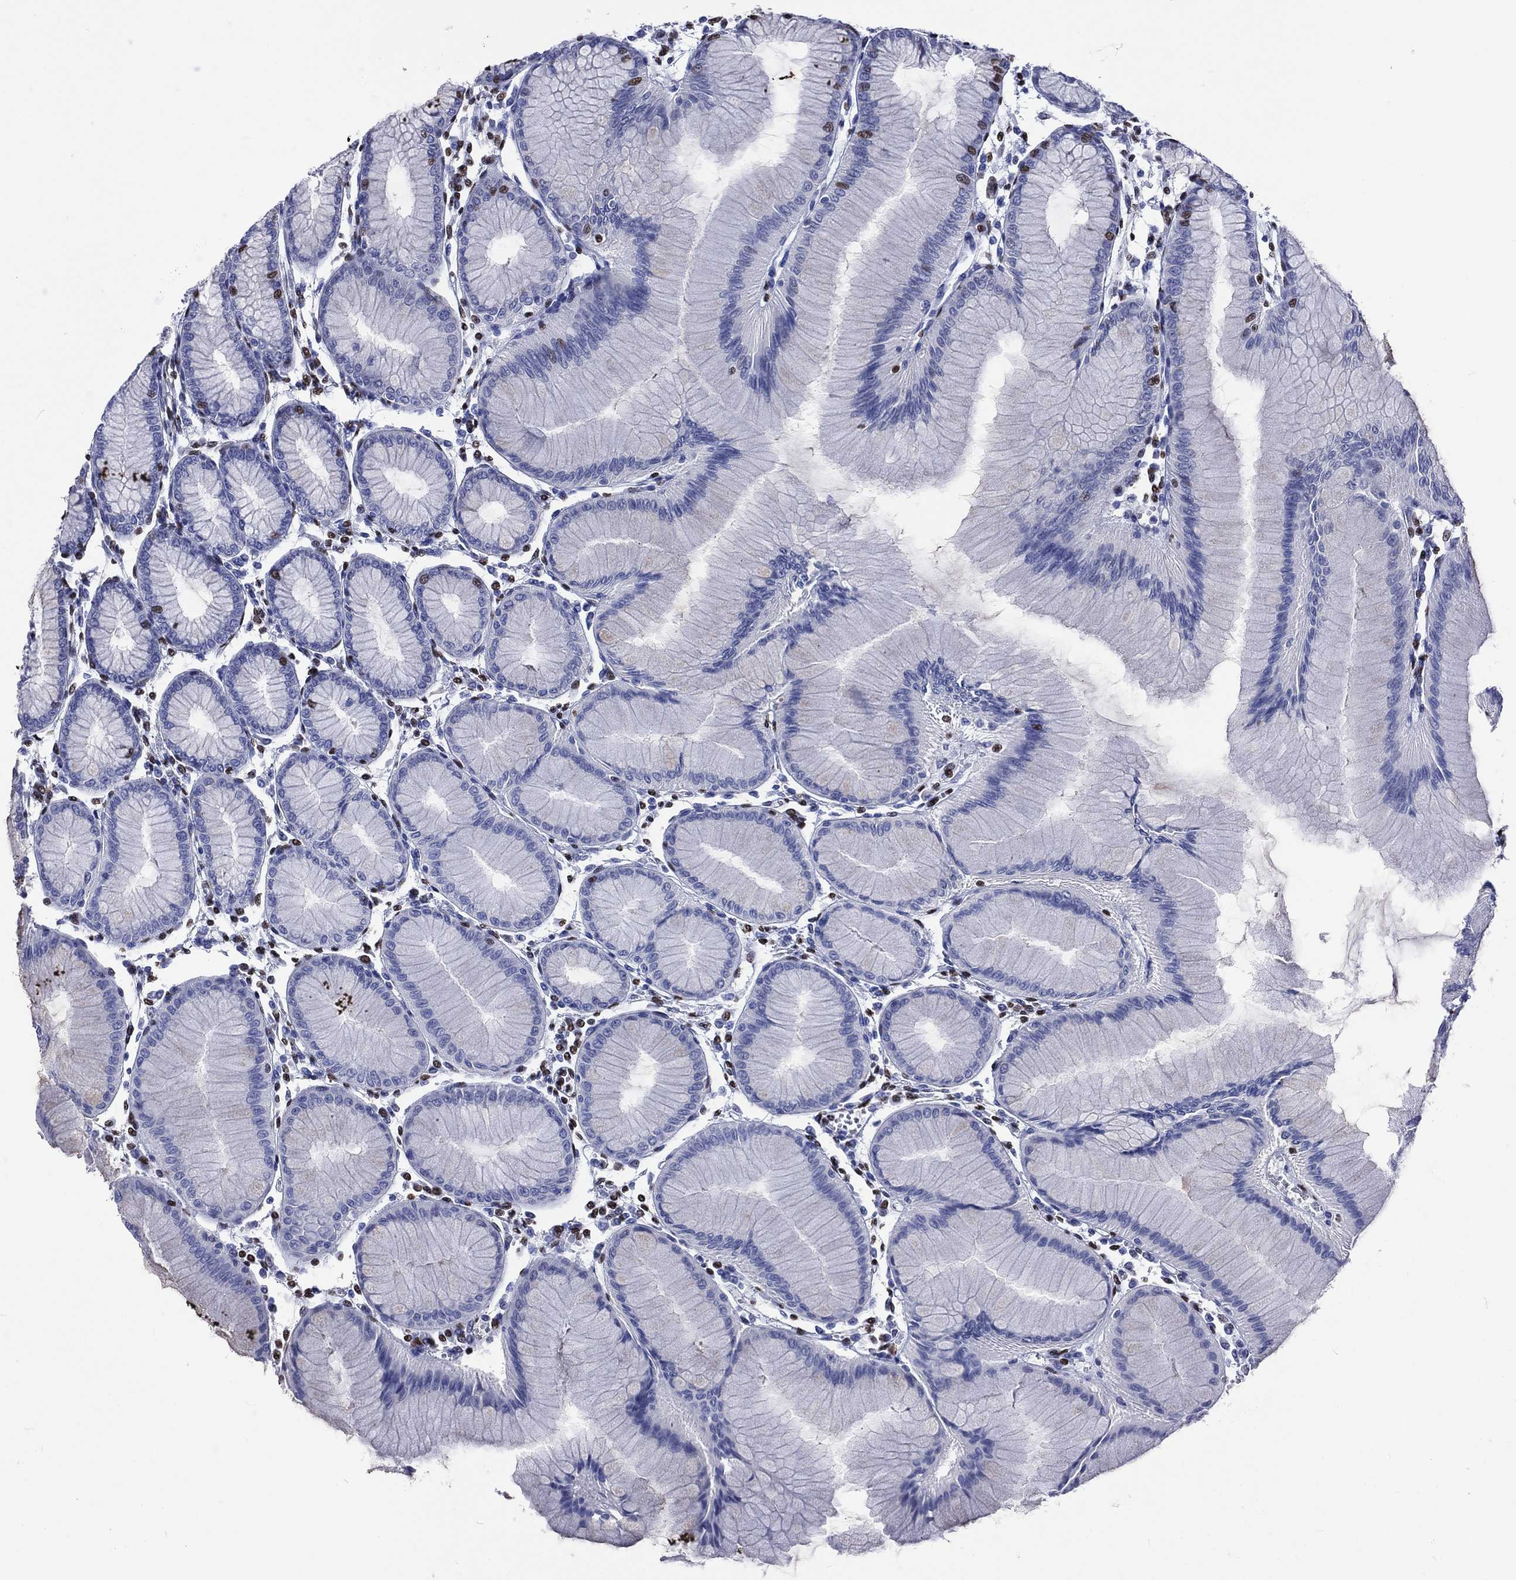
{"staining": {"intensity": "strong", "quantity": "<25%", "location": "cytoplasmic/membranous"}, "tissue": "stomach", "cell_type": "Glandular cells", "image_type": "normal", "snomed": [{"axis": "morphology", "description": "Normal tissue, NOS"}, {"axis": "topography", "description": "Stomach"}], "caption": "Strong cytoplasmic/membranous protein positivity is appreciated in about <25% of glandular cells in stomach. (Stains: DAB in brown, nuclei in blue, Microscopy: brightfield microscopy at high magnification).", "gene": "RETREG2", "patient": {"sex": "female", "age": 57}}